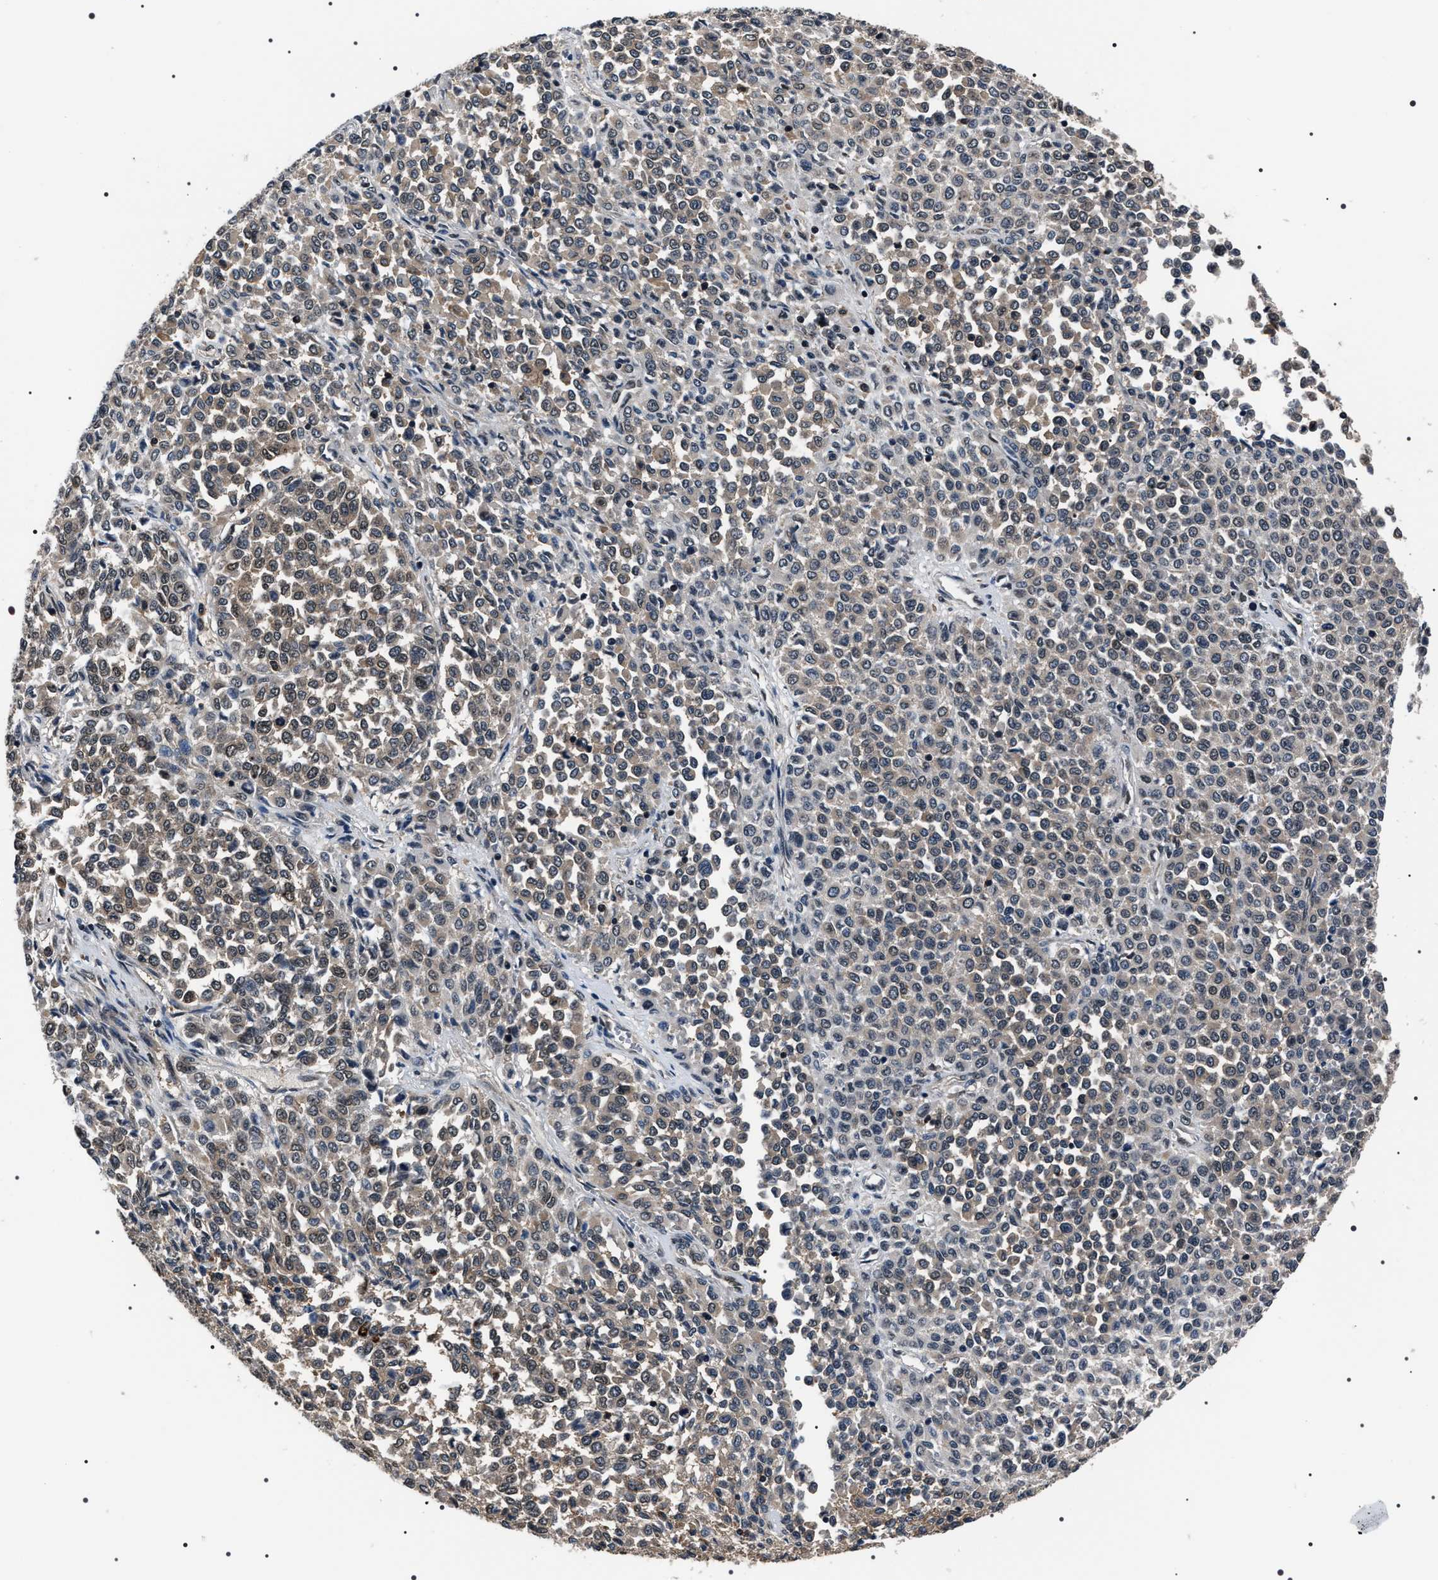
{"staining": {"intensity": "weak", "quantity": ">75%", "location": "cytoplasmic/membranous"}, "tissue": "melanoma", "cell_type": "Tumor cells", "image_type": "cancer", "snomed": [{"axis": "morphology", "description": "Malignant melanoma, Metastatic site"}, {"axis": "topography", "description": "Pancreas"}], "caption": "Human malignant melanoma (metastatic site) stained with a brown dye shows weak cytoplasmic/membranous positive positivity in about >75% of tumor cells.", "gene": "SIPA1", "patient": {"sex": "female", "age": 30}}